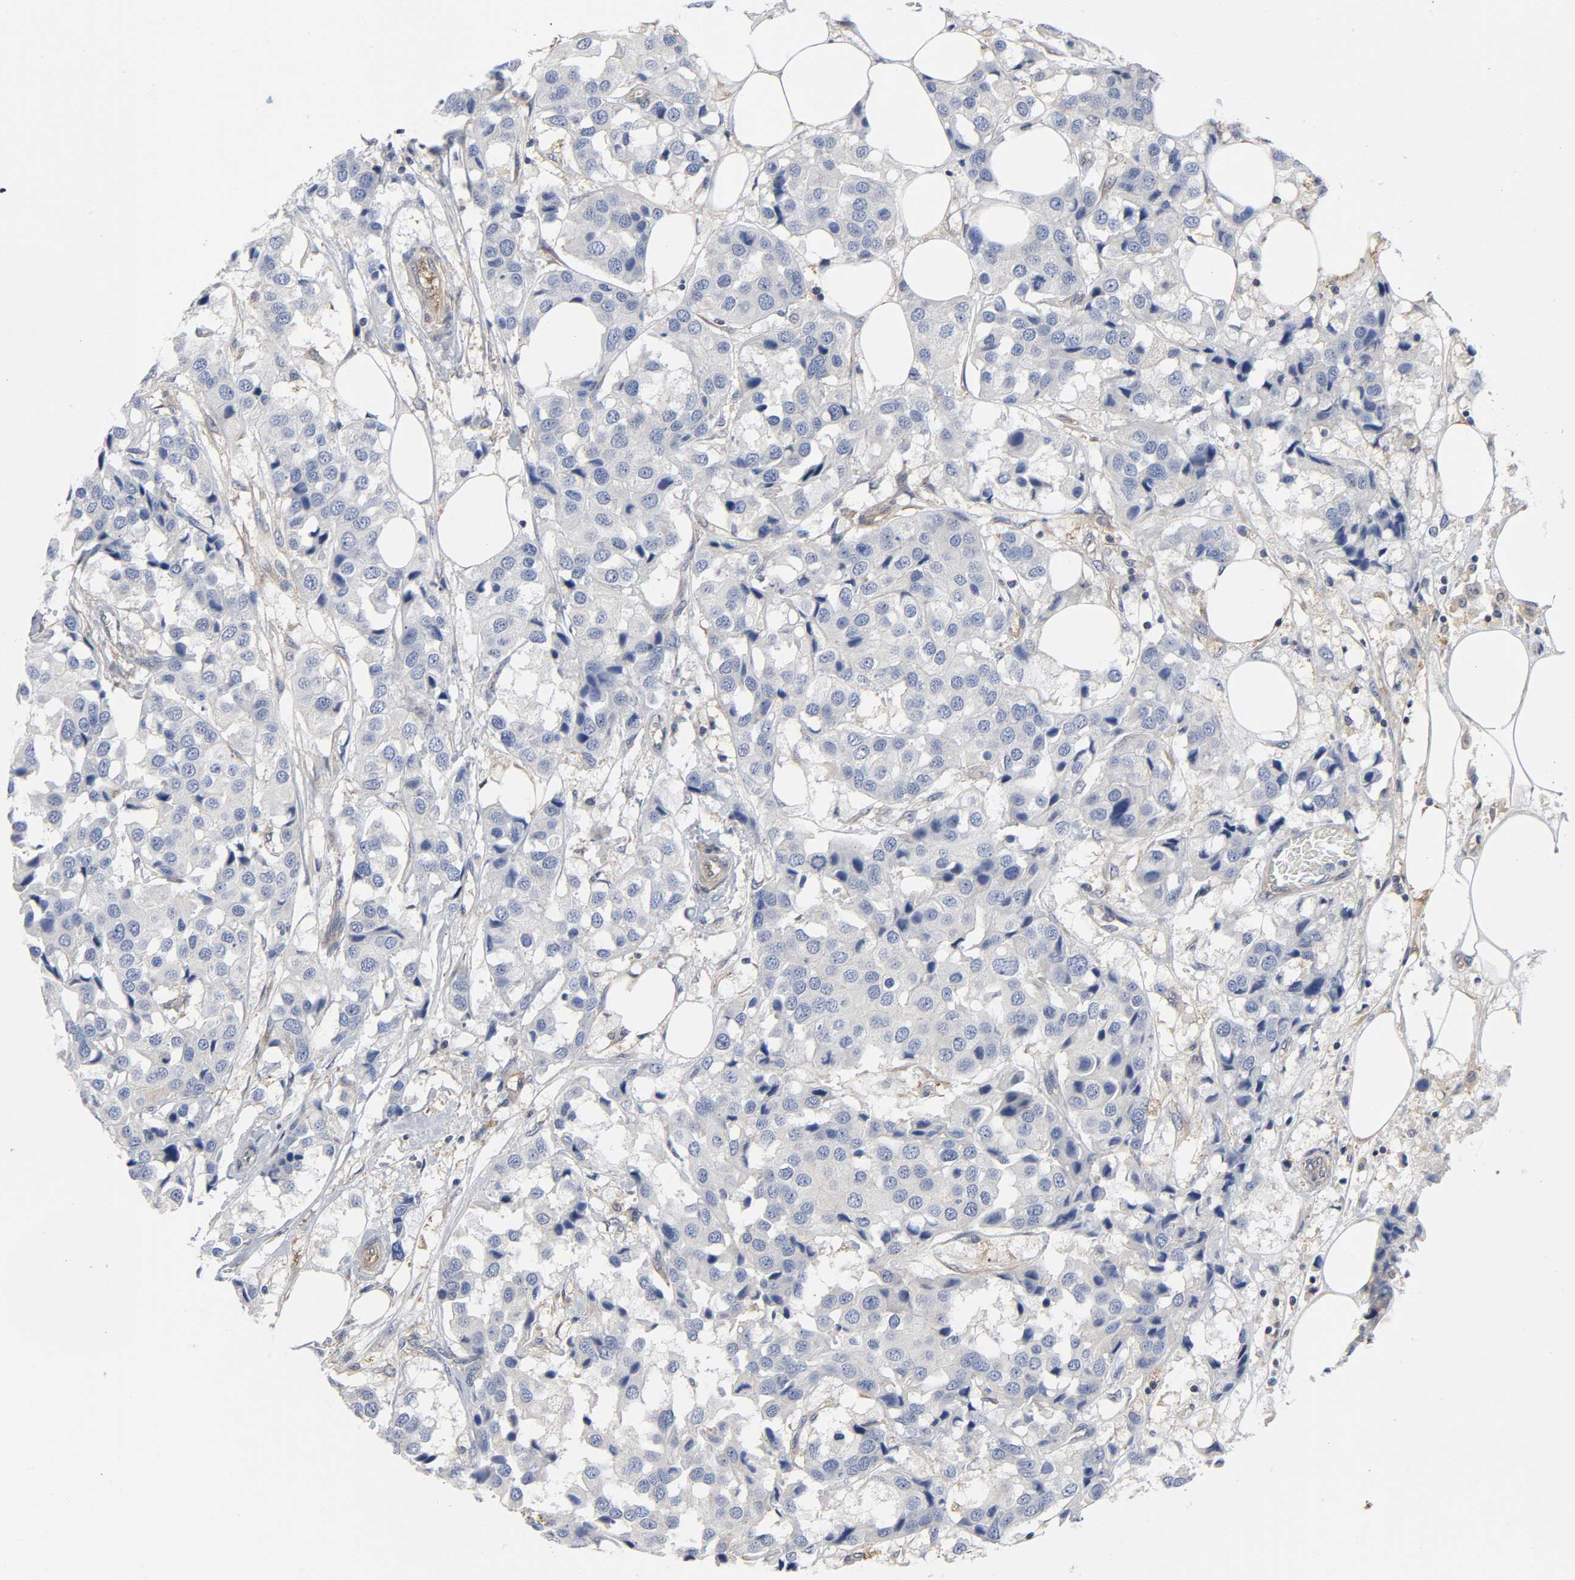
{"staining": {"intensity": "negative", "quantity": "none", "location": "none"}, "tissue": "breast cancer", "cell_type": "Tumor cells", "image_type": "cancer", "snomed": [{"axis": "morphology", "description": "Duct carcinoma"}, {"axis": "topography", "description": "Breast"}], "caption": "Photomicrograph shows no protein staining in tumor cells of breast cancer (invasive ductal carcinoma) tissue. Brightfield microscopy of immunohistochemistry stained with DAB (brown) and hematoxylin (blue), captured at high magnification.", "gene": "DYNLT3", "patient": {"sex": "female", "age": 80}}